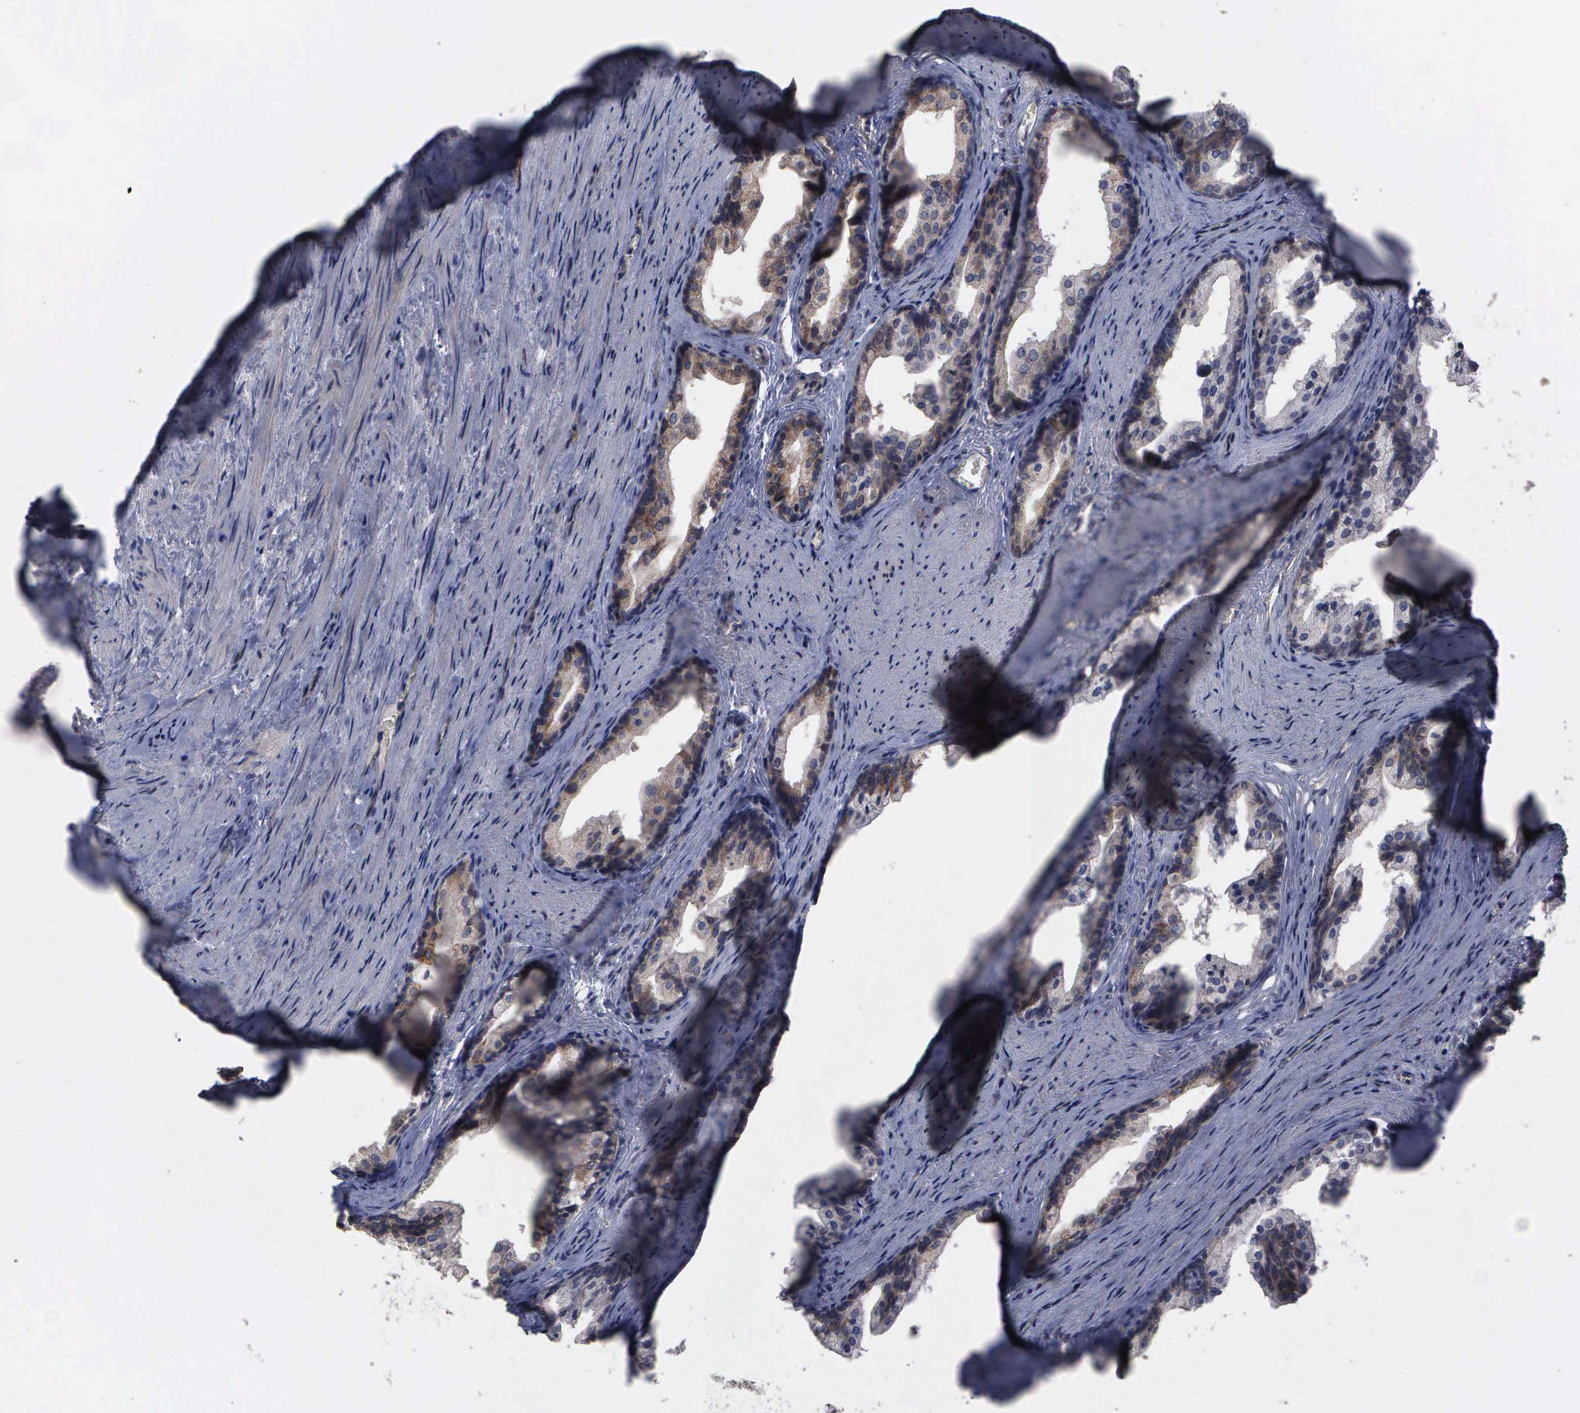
{"staining": {"intensity": "negative", "quantity": "none", "location": "none"}, "tissue": "prostate cancer", "cell_type": "Tumor cells", "image_type": "cancer", "snomed": [{"axis": "morphology", "description": "Adenocarcinoma, Medium grade"}, {"axis": "topography", "description": "Prostate"}], "caption": "Immunohistochemistry (IHC) of prostate cancer (adenocarcinoma (medium-grade)) shows no positivity in tumor cells.", "gene": "CRKL", "patient": {"sex": "male", "age": 60}}